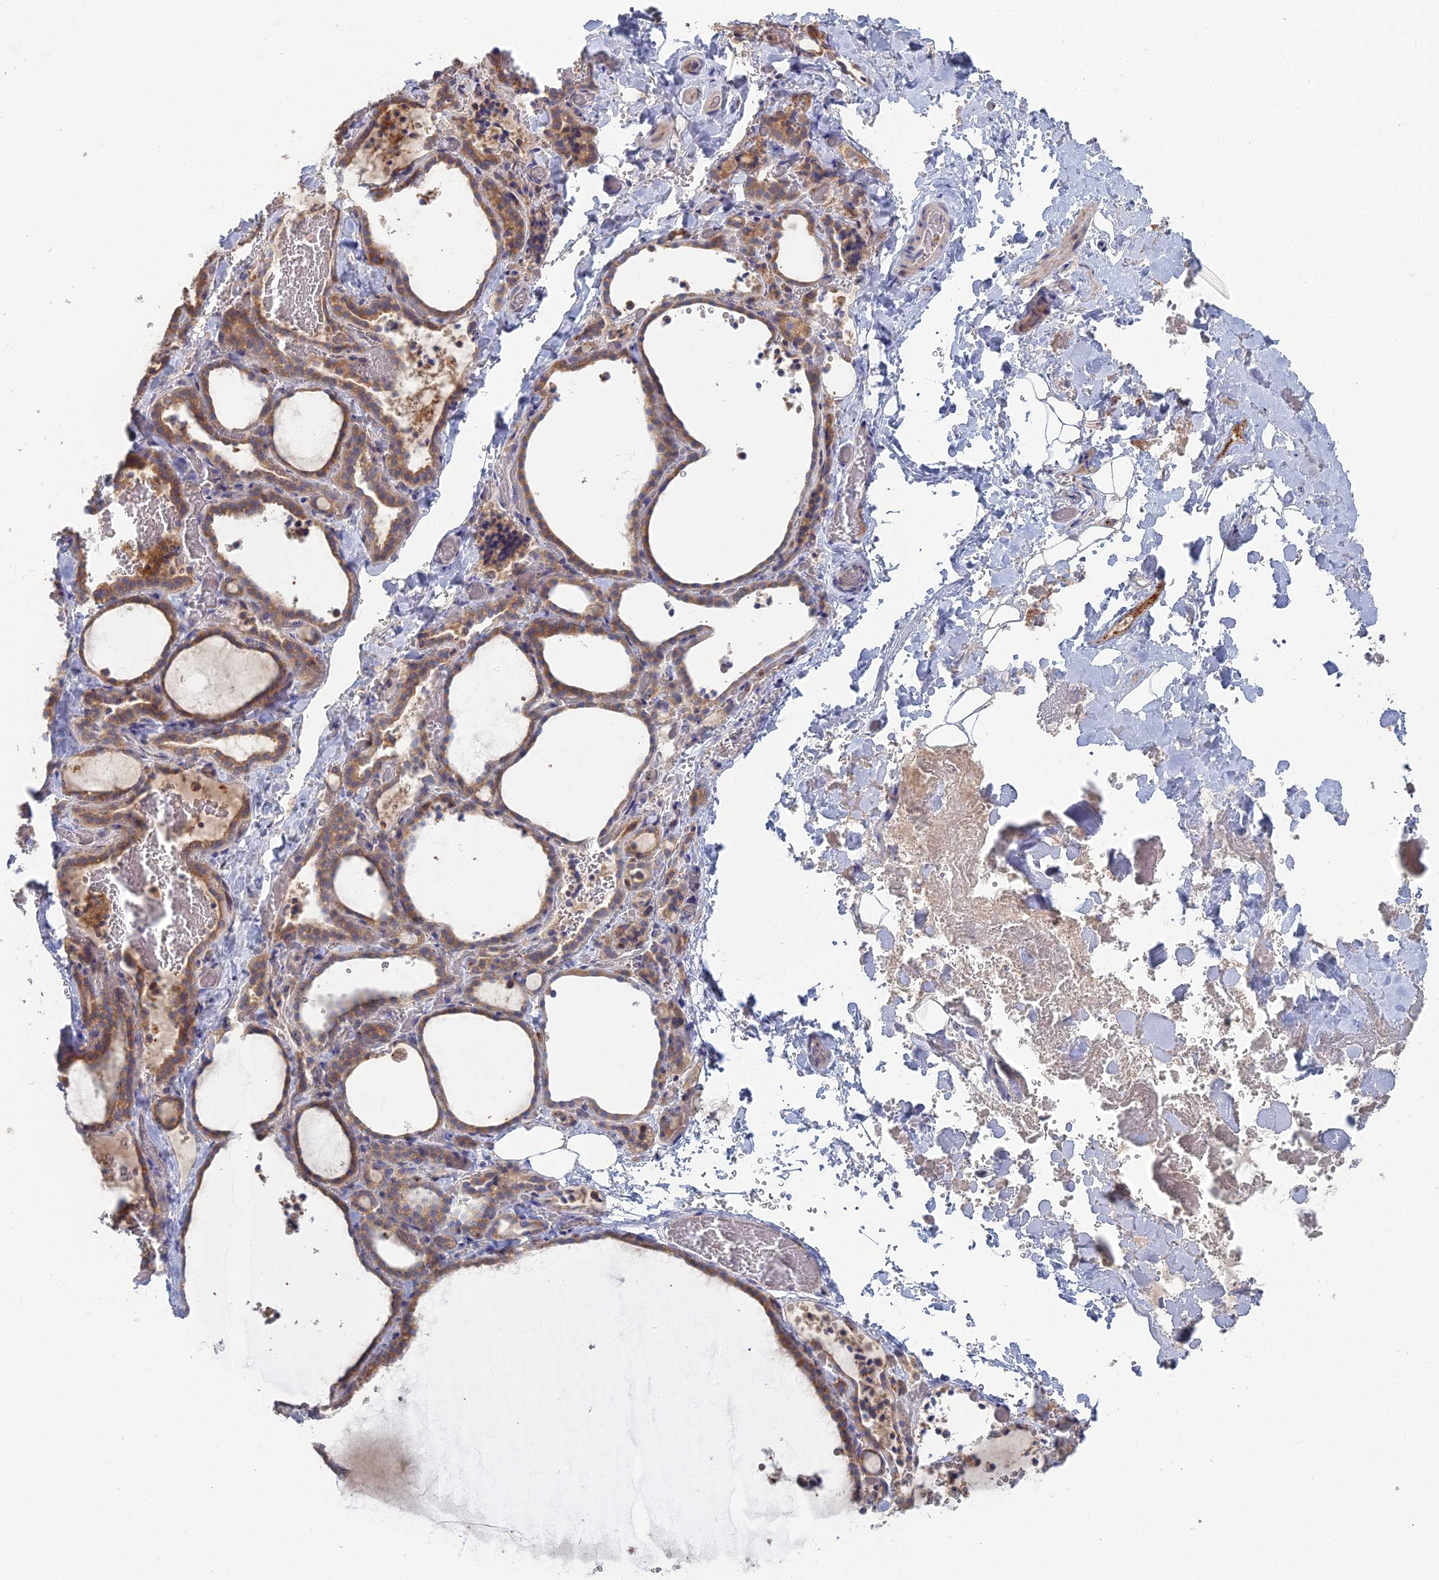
{"staining": {"intensity": "moderate", "quantity": ">75%", "location": "cytoplasmic/membranous"}, "tissue": "thyroid gland", "cell_type": "Glandular cells", "image_type": "normal", "snomed": [{"axis": "morphology", "description": "Normal tissue, NOS"}, {"axis": "topography", "description": "Thyroid gland"}], "caption": "Thyroid gland was stained to show a protein in brown. There is medium levels of moderate cytoplasmic/membranous expression in about >75% of glandular cells. The staining was performed using DAB to visualize the protein expression in brown, while the nuclei were stained in blue with hematoxylin (Magnification: 20x).", "gene": "TRAPPC6A", "patient": {"sex": "female", "age": 22}}